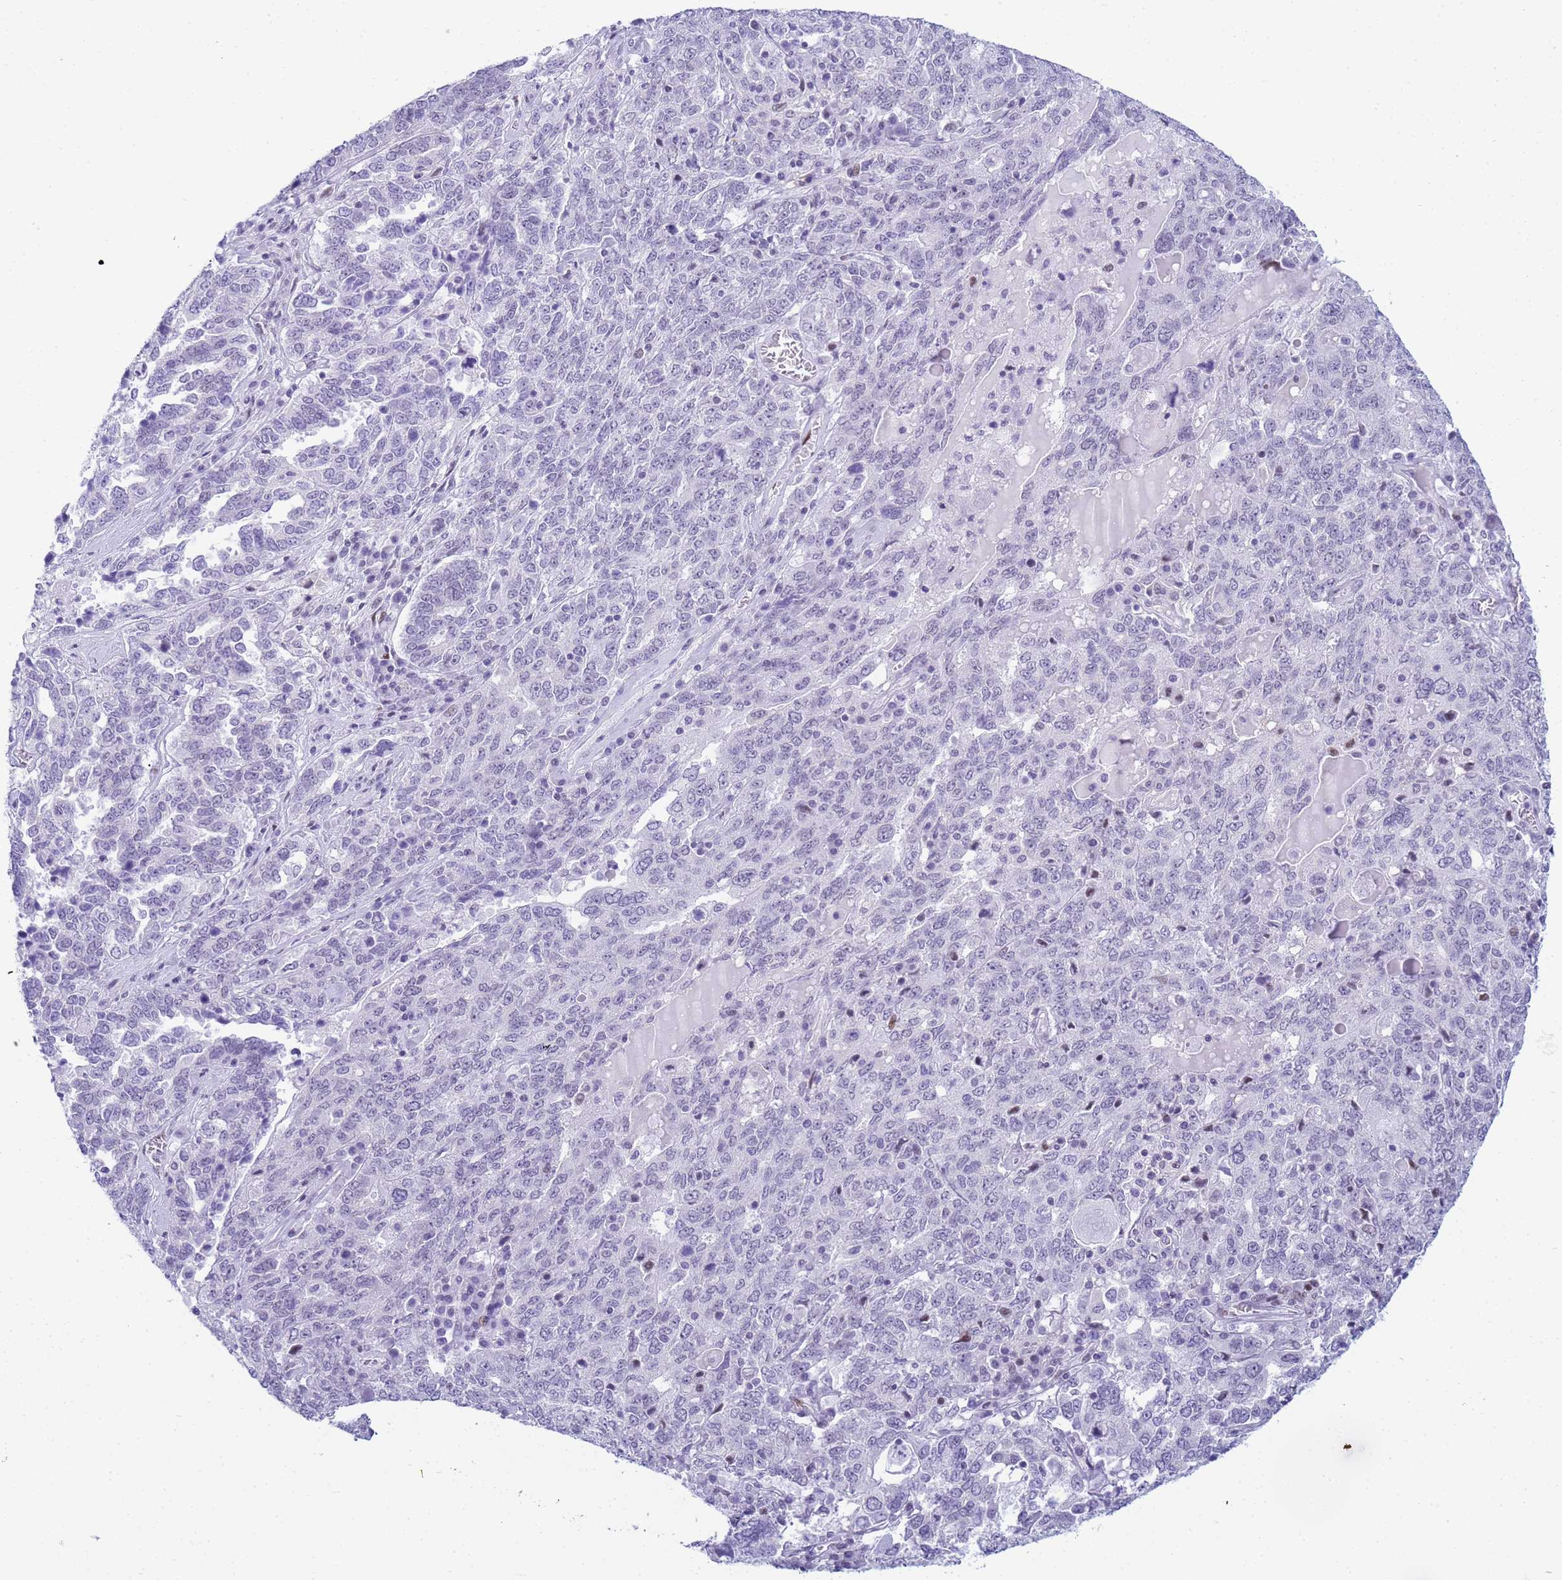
{"staining": {"intensity": "negative", "quantity": "none", "location": "none"}, "tissue": "ovarian cancer", "cell_type": "Tumor cells", "image_type": "cancer", "snomed": [{"axis": "morphology", "description": "Carcinoma, endometroid"}, {"axis": "topography", "description": "Ovary"}], "caption": "DAB immunohistochemical staining of ovarian cancer shows no significant expression in tumor cells.", "gene": "SNX20", "patient": {"sex": "female", "age": 62}}